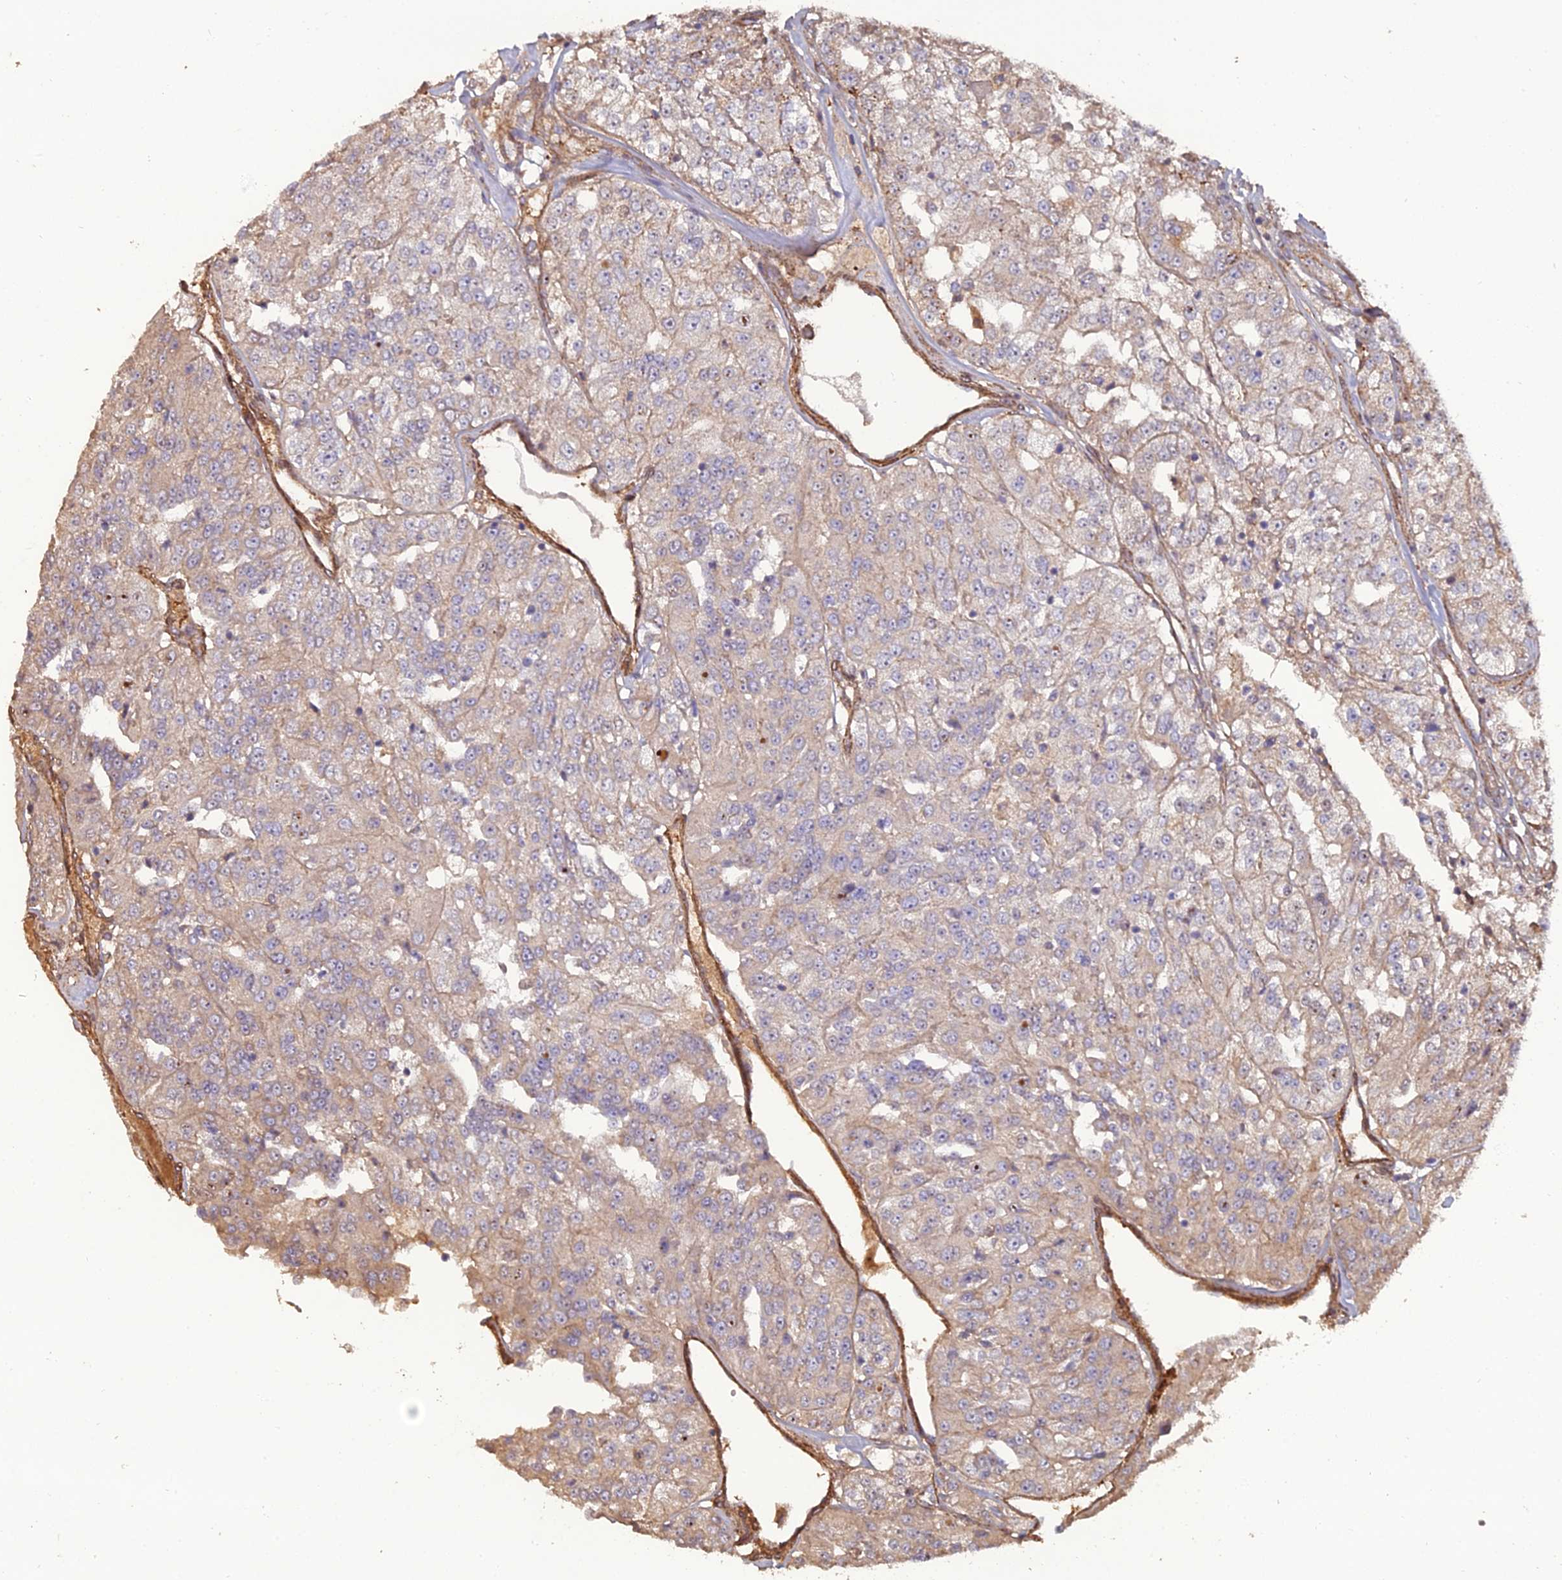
{"staining": {"intensity": "weak", "quantity": "25%-75%", "location": "cytoplasmic/membranous"}, "tissue": "renal cancer", "cell_type": "Tumor cells", "image_type": "cancer", "snomed": [{"axis": "morphology", "description": "Adenocarcinoma, NOS"}, {"axis": "topography", "description": "Kidney"}], "caption": "The histopathology image exhibits staining of renal adenocarcinoma, revealing weak cytoplasmic/membranous protein expression (brown color) within tumor cells.", "gene": "ATP6V0A2", "patient": {"sex": "female", "age": 63}}